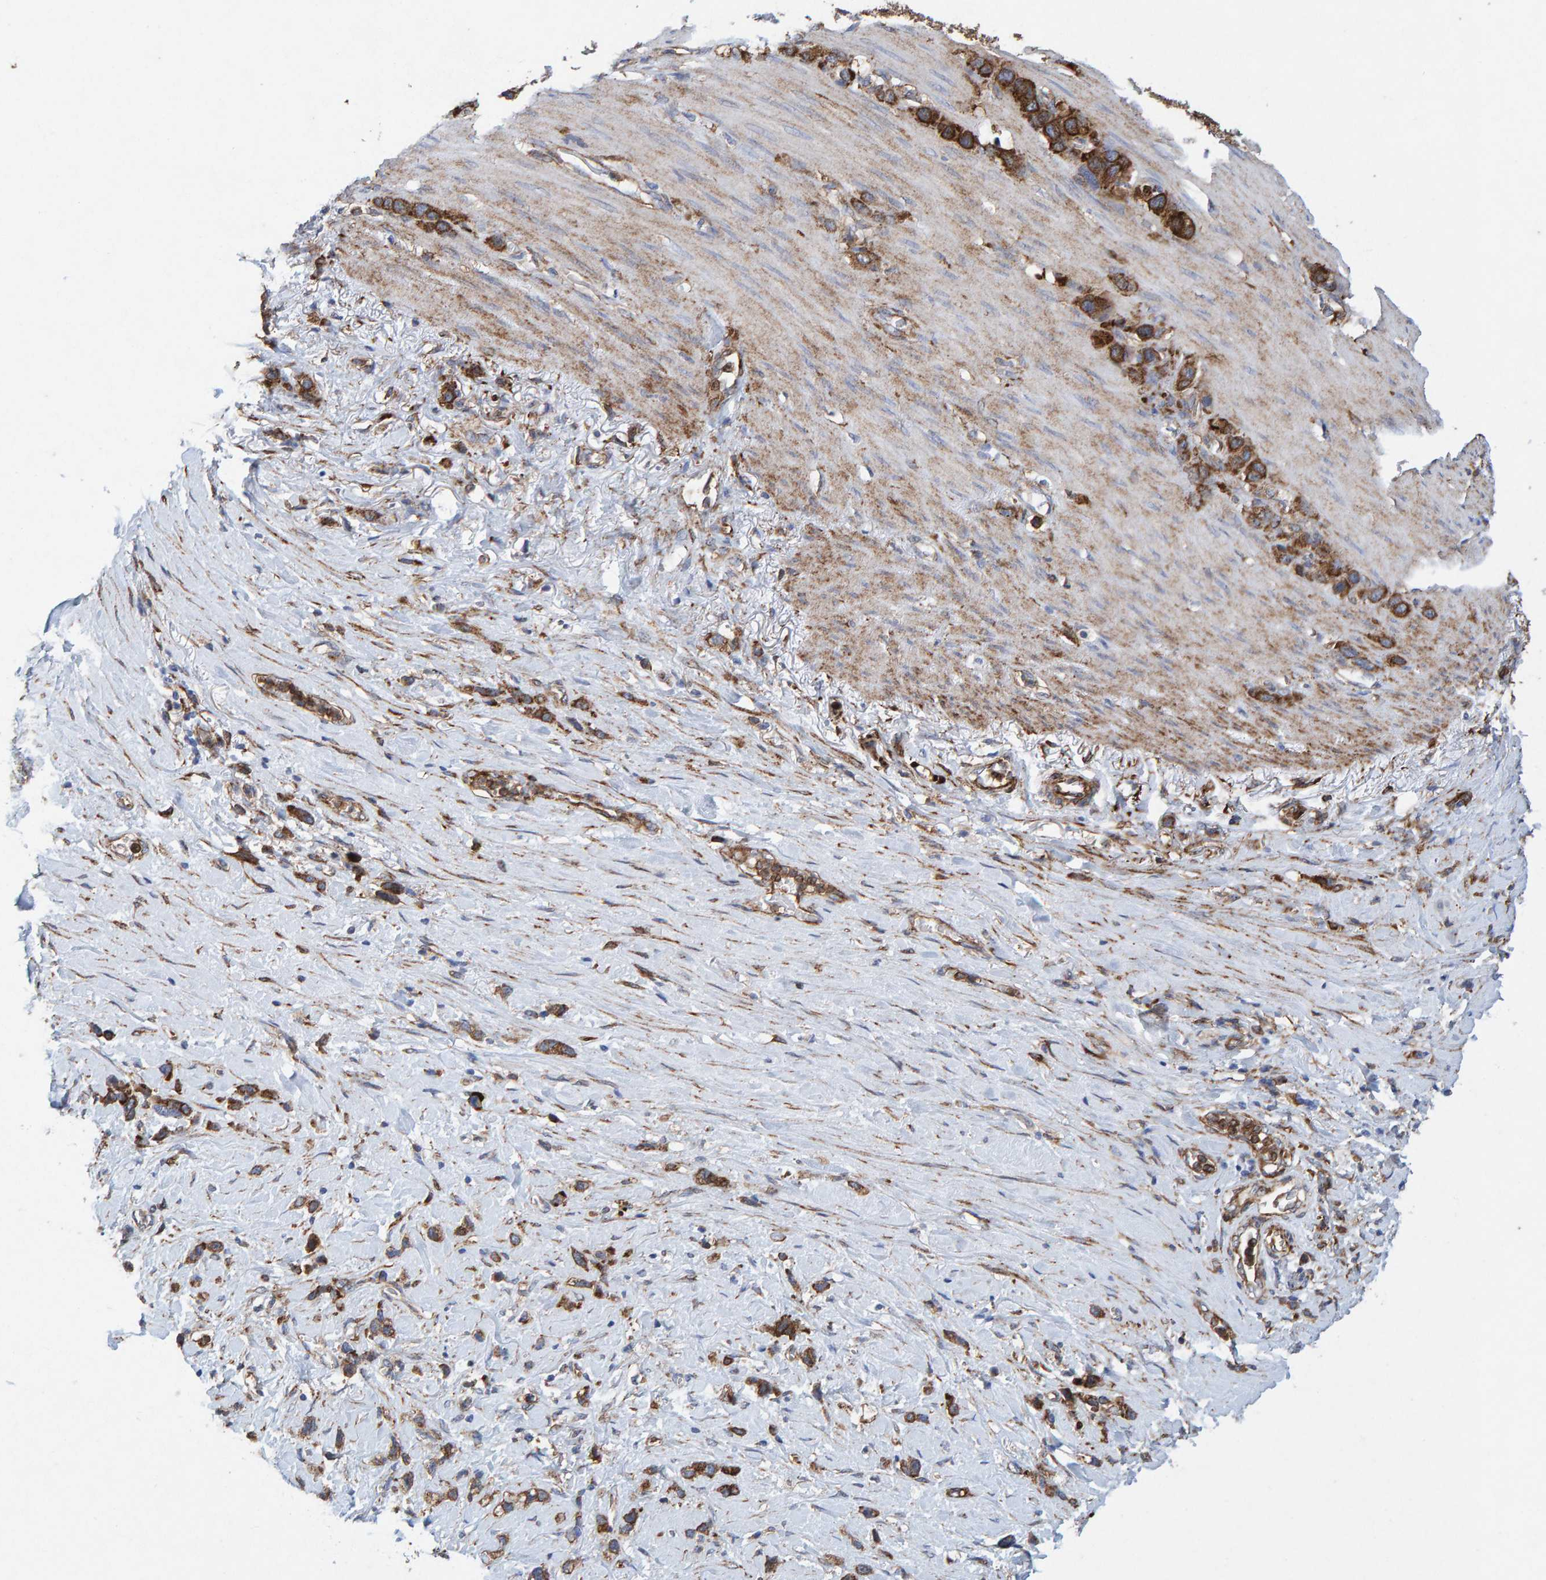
{"staining": {"intensity": "strong", "quantity": ">75%", "location": "cytoplasmic/membranous"}, "tissue": "stomach cancer", "cell_type": "Tumor cells", "image_type": "cancer", "snomed": [{"axis": "morphology", "description": "Normal tissue, NOS"}, {"axis": "morphology", "description": "Adenocarcinoma, NOS"}, {"axis": "morphology", "description": "Adenocarcinoma, High grade"}, {"axis": "topography", "description": "Stomach, upper"}, {"axis": "topography", "description": "Stomach"}], "caption": "DAB (3,3'-diaminobenzidine) immunohistochemical staining of high-grade adenocarcinoma (stomach) shows strong cytoplasmic/membranous protein expression in about >75% of tumor cells. Using DAB (3,3'-diaminobenzidine) (brown) and hematoxylin (blue) stains, captured at high magnification using brightfield microscopy.", "gene": "MVP", "patient": {"sex": "female", "age": 65}}